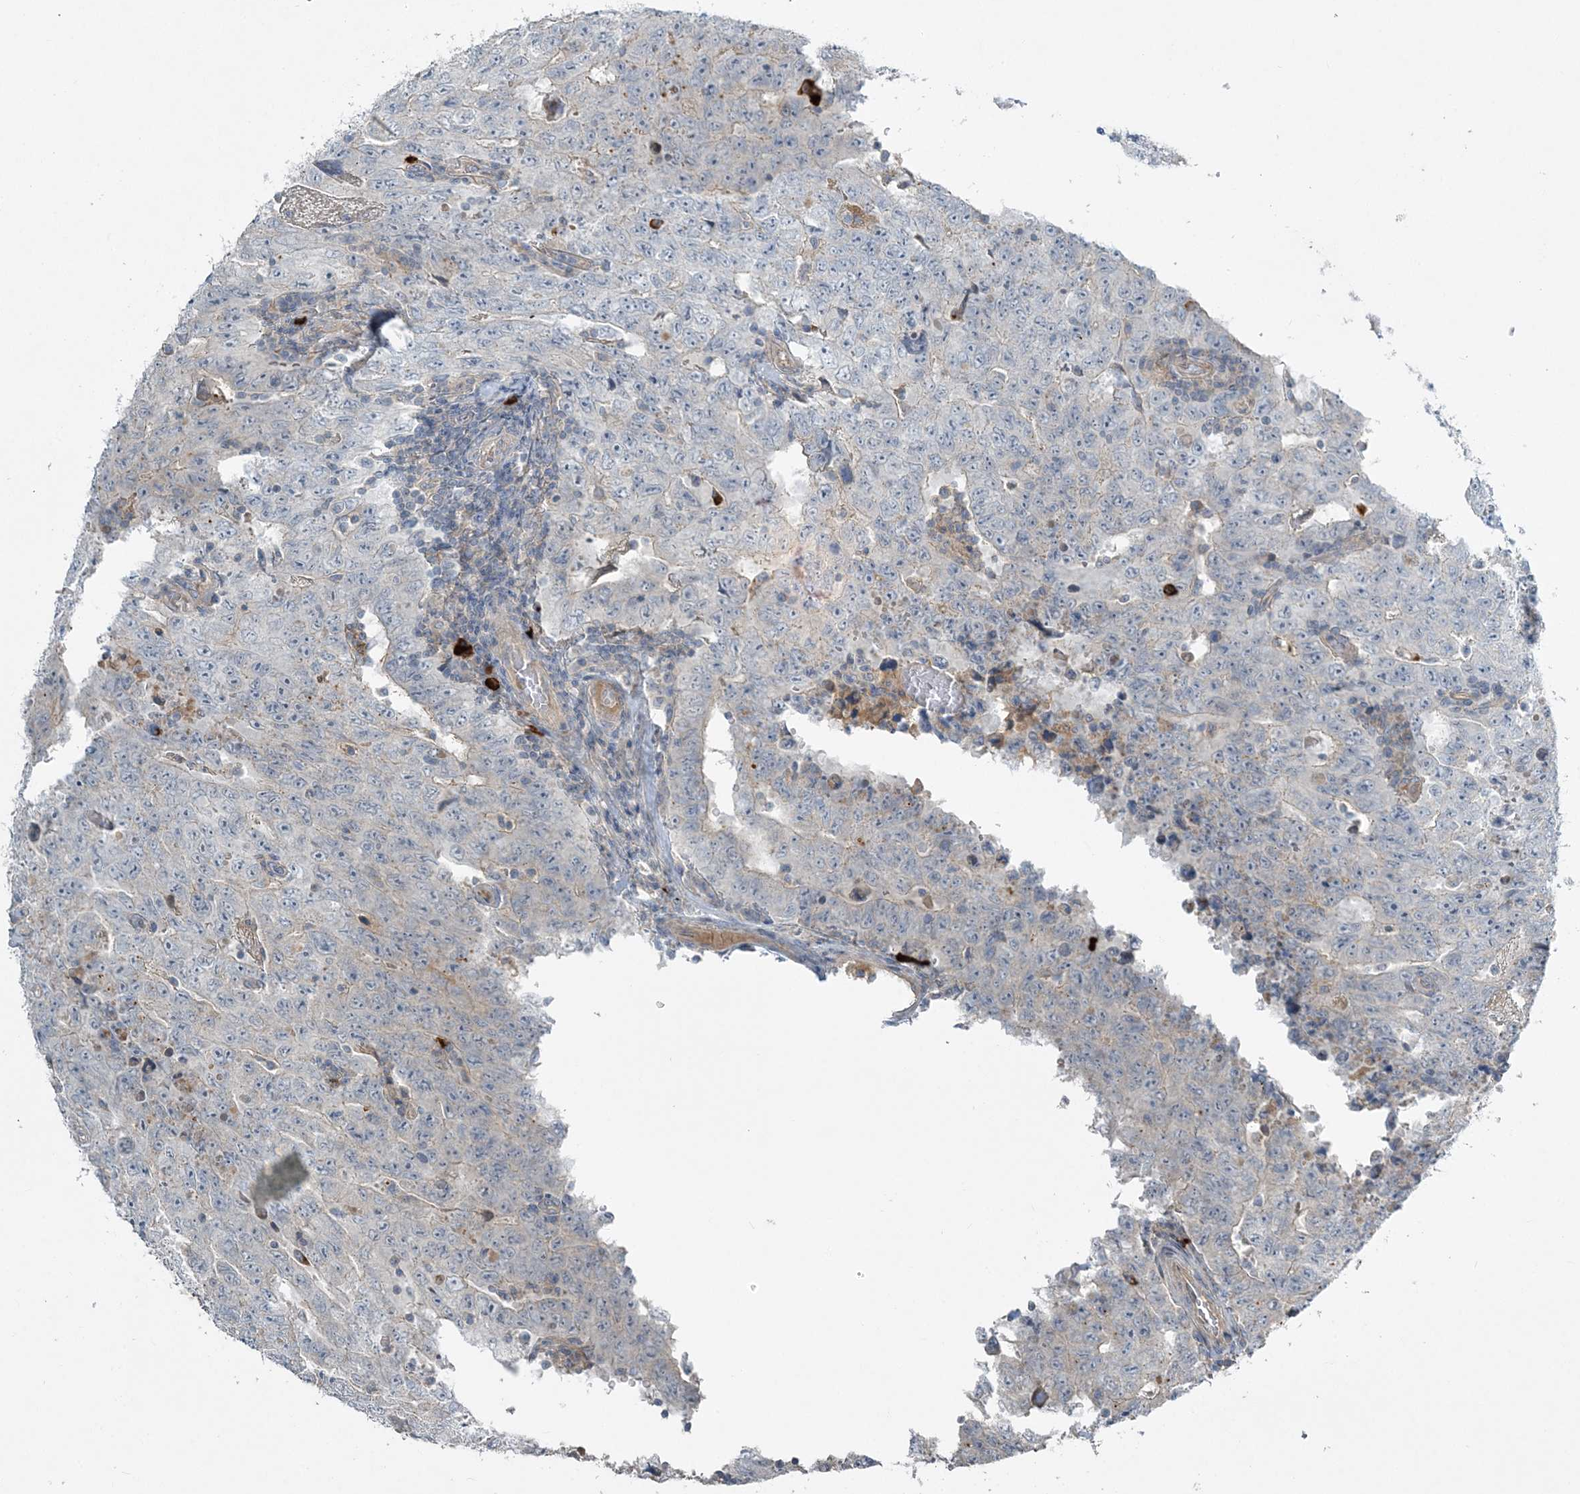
{"staining": {"intensity": "negative", "quantity": "none", "location": "none"}, "tissue": "testis cancer", "cell_type": "Tumor cells", "image_type": "cancer", "snomed": [{"axis": "morphology", "description": "Carcinoma, Embryonal, NOS"}, {"axis": "topography", "description": "Testis"}], "caption": "A micrograph of human testis cancer is negative for staining in tumor cells.", "gene": "SLC4A10", "patient": {"sex": "male", "age": 26}}